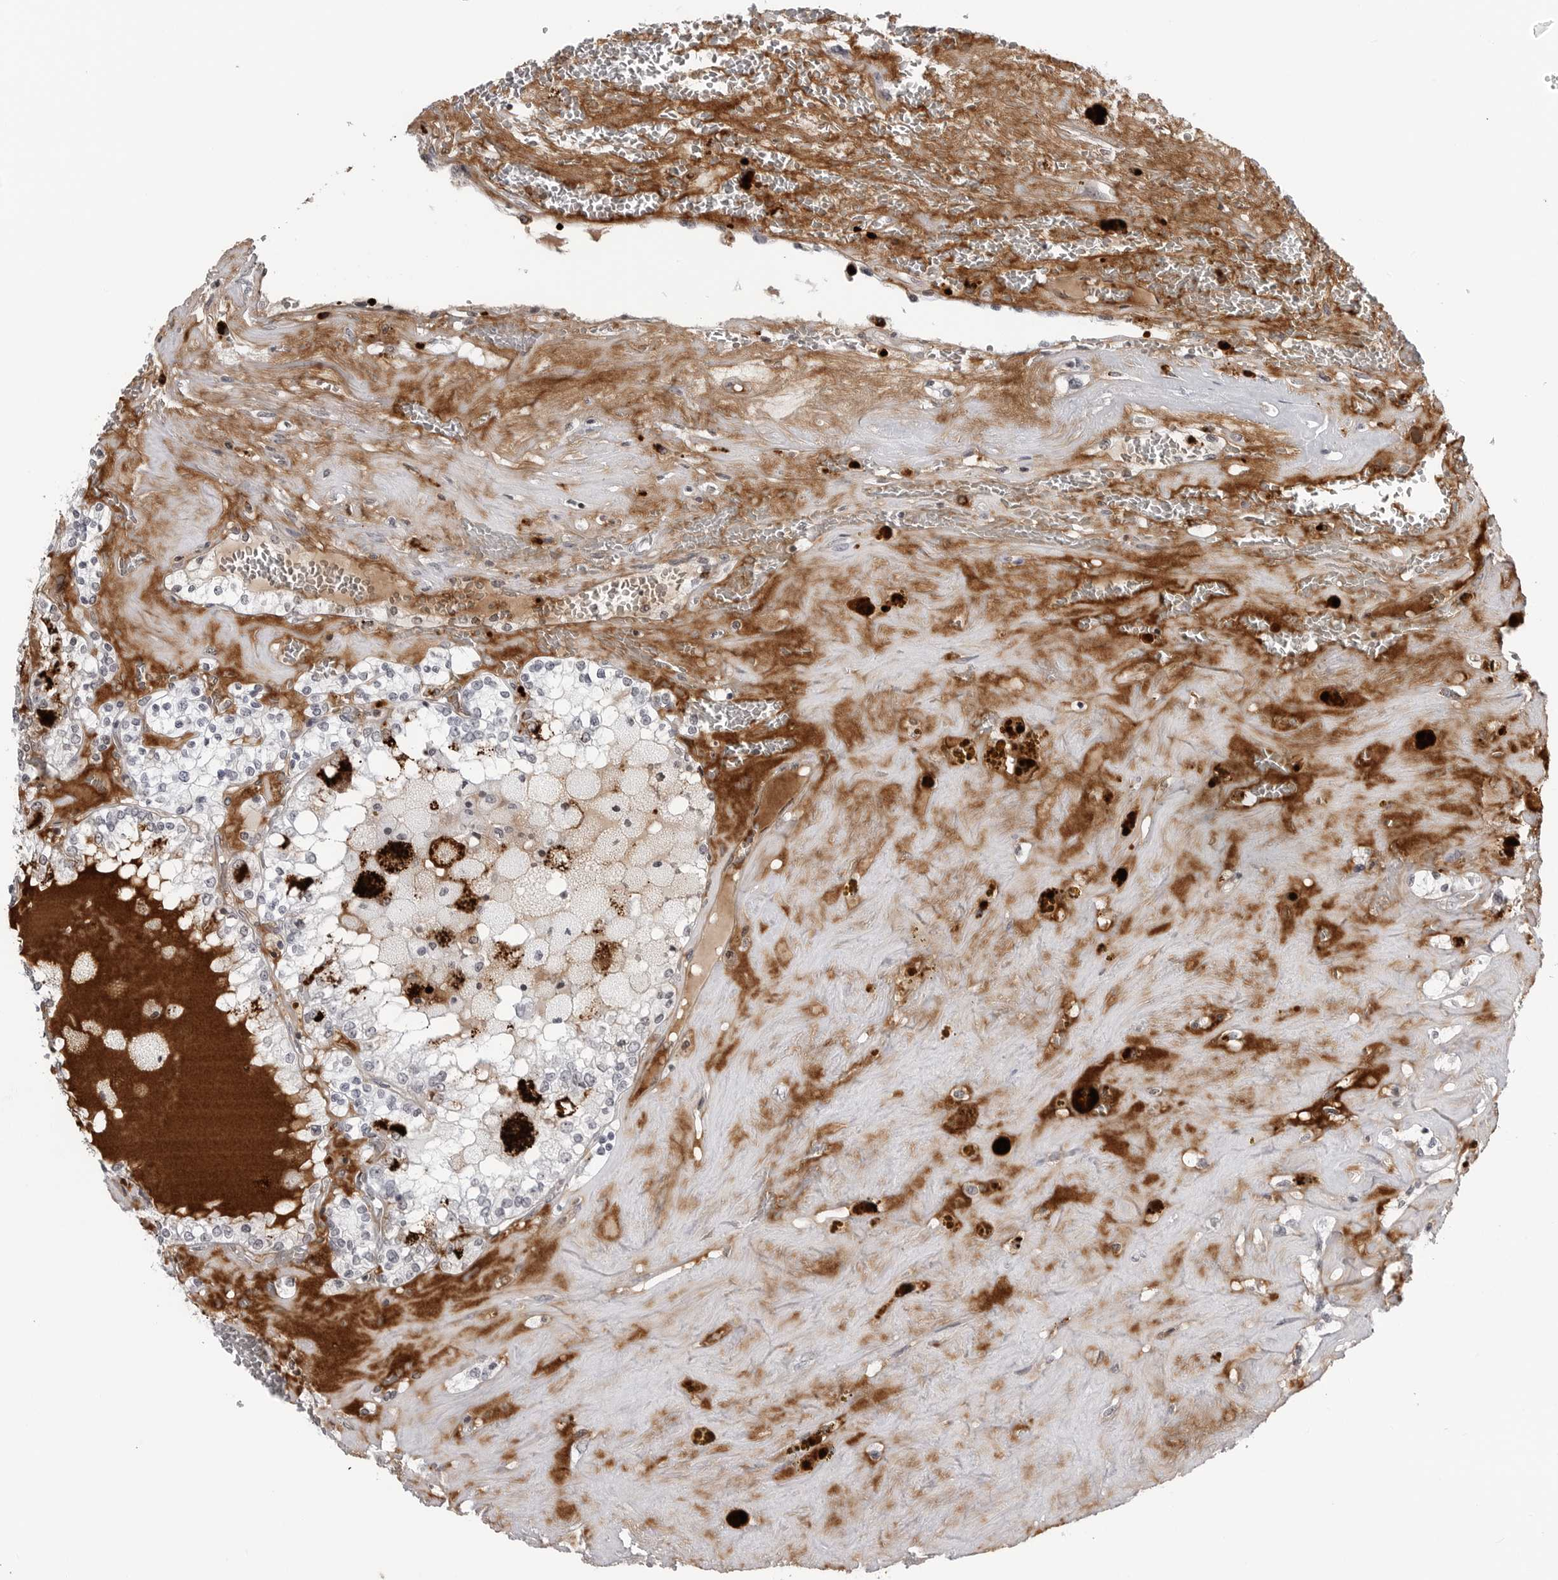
{"staining": {"intensity": "negative", "quantity": "none", "location": "none"}, "tissue": "renal cancer", "cell_type": "Tumor cells", "image_type": "cancer", "snomed": [{"axis": "morphology", "description": "Adenocarcinoma, NOS"}, {"axis": "topography", "description": "Kidney"}], "caption": "This micrograph is of adenocarcinoma (renal) stained with IHC to label a protein in brown with the nuclei are counter-stained blue. There is no staining in tumor cells.", "gene": "CXCR5", "patient": {"sex": "female", "age": 56}}